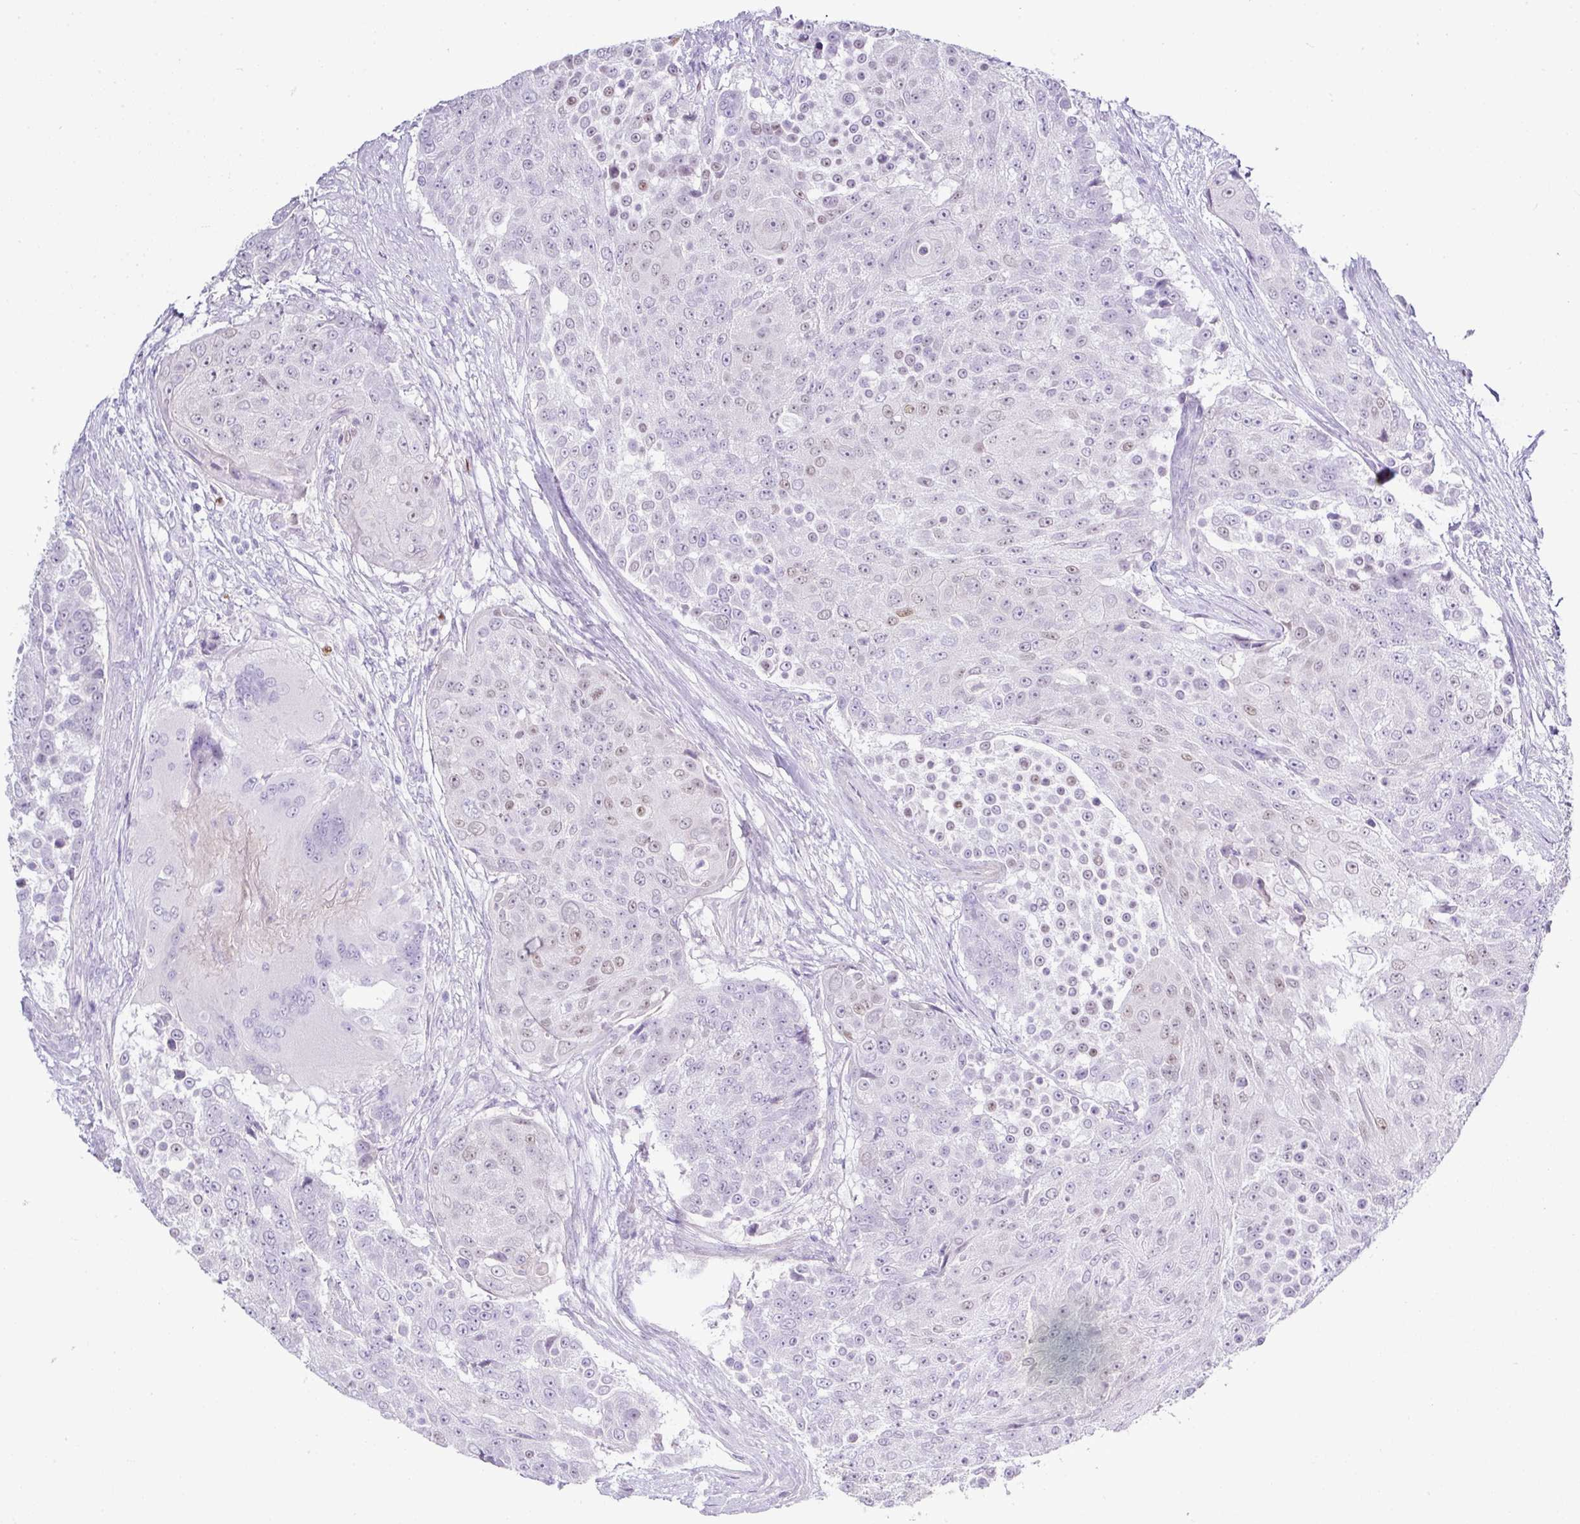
{"staining": {"intensity": "weak", "quantity": "<25%", "location": "nuclear"}, "tissue": "urothelial cancer", "cell_type": "Tumor cells", "image_type": "cancer", "snomed": [{"axis": "morphology", "description": "Urothelial carcinoma, High grade"}, {"axis": "topography", "description": "Urinary bladder"}], "caption": "Tumor cells are negative for protein expression in human urothelial cancer. (DAB (3,3'-diaminobenzidine) immunohistochemistry (IHC) visualized using brightfield microscopy, high magnification).", "gene": "BCL11A", "patient": {"sex": "female", "age": 63}}